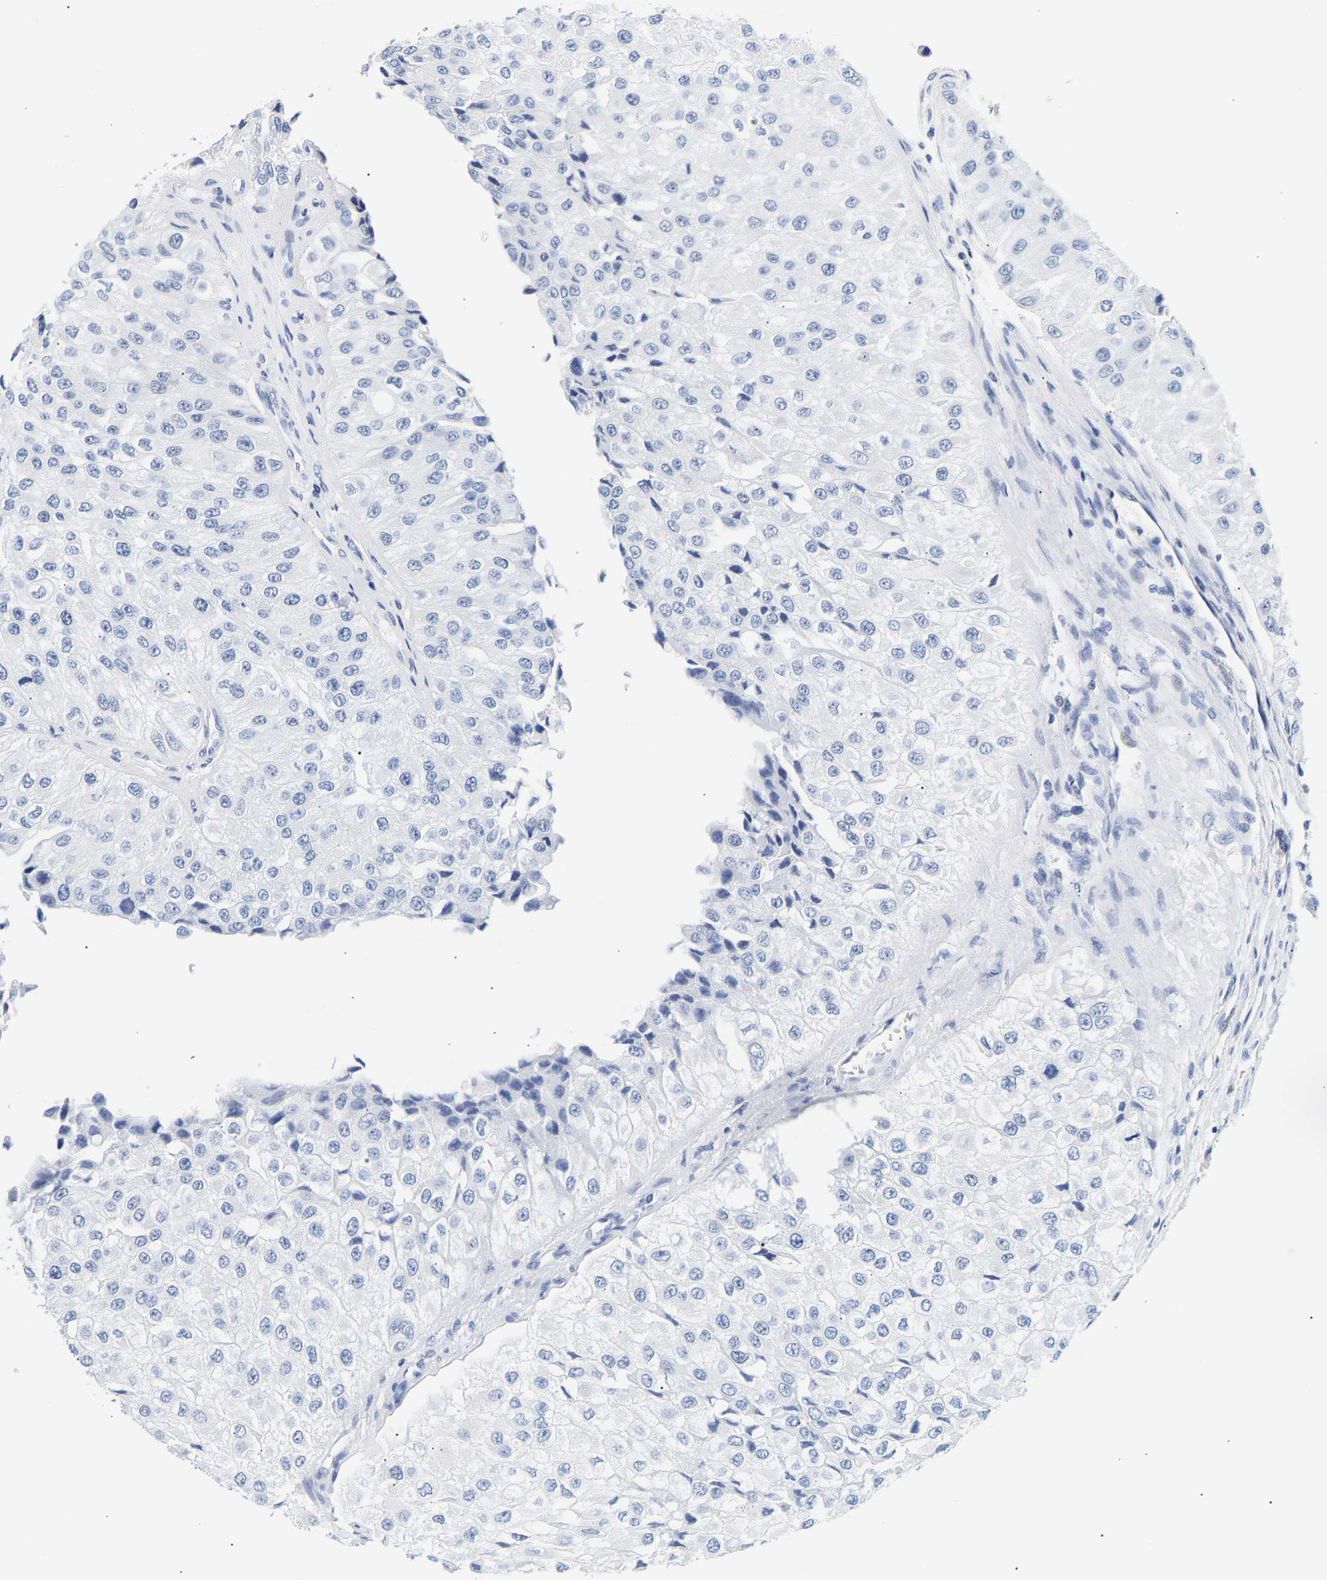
{"staining": {"intensity": "negative", "quantity": "none", "location": "none"}, "tissue": "urothelial cancer", "cell_type": "Tumor cells", "image_type": "cancer", "snomed": [{"axis": "morphology", "description": "Urothelial carcinoma, High grade"}, {"axis": "topography", "description": "Kidney"}, {"axis": "topography", "description": "Urinary bladder"}], "caption": "Immunohistochemistry (IHC) image of human urothelial cancer stained for a protein (brown), which exhibits no expression in tumor cells.", "gene": "SPINK2", "patient": {"sex": "male", "age": 77}}